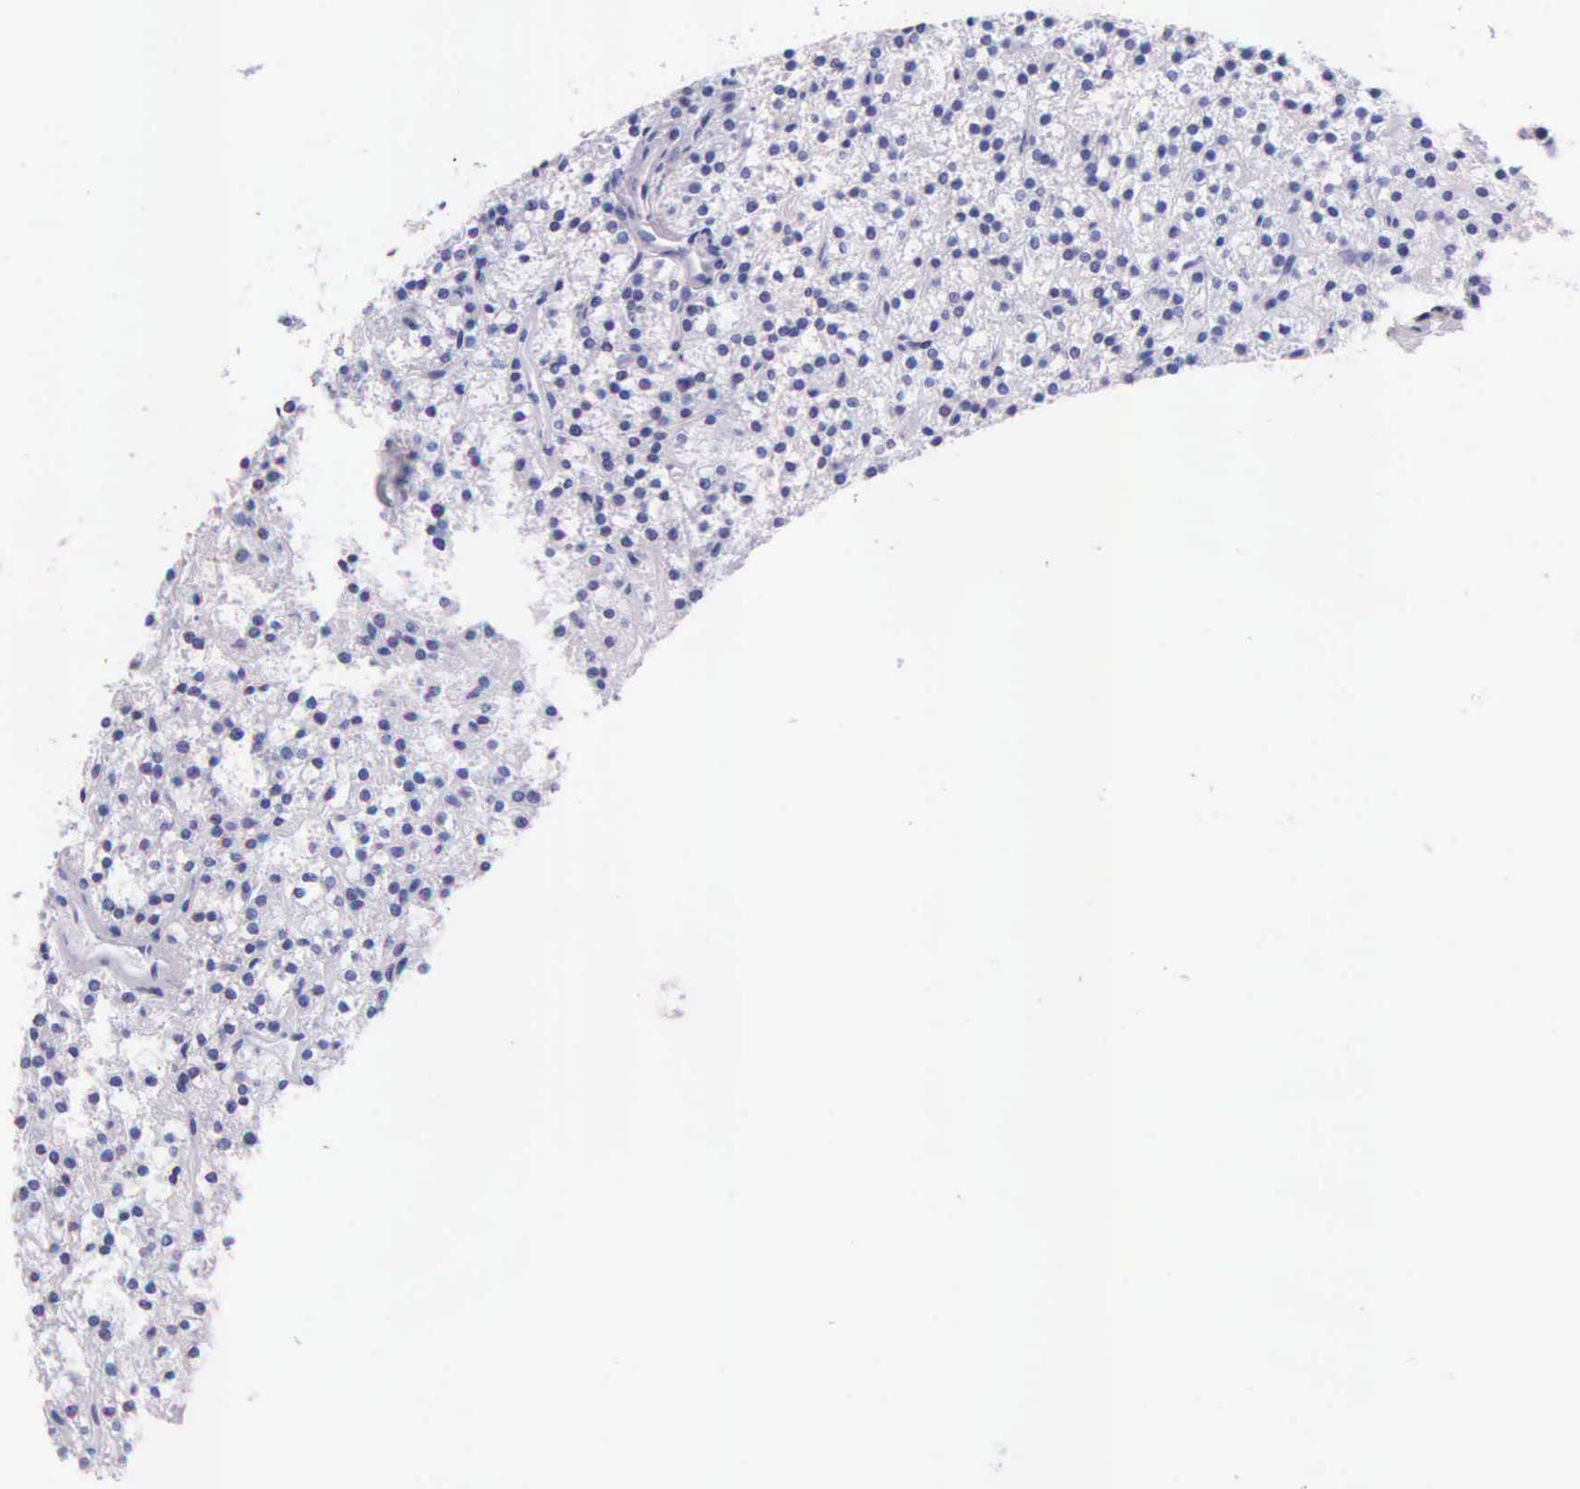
{"staining": {"intensity": "negative", "quantity": "none", "location": "none"}, "tissue": "parathyroid gland", "cell_type": "Glandular cells", "image_type": "normal", "snomed": [{"axis": "morphology", "description": "Normal tissue, NOS"}, {"axis": "topography", "description": "Parathyroid gland"}], "caption": "A high-resolution image shows immunohistochemistry staining of normal parathyroid gland, which exhibits no significant expression in glandular cells.", "gene": "KLK2", "patient": {"sex": "female", "age": 74}}